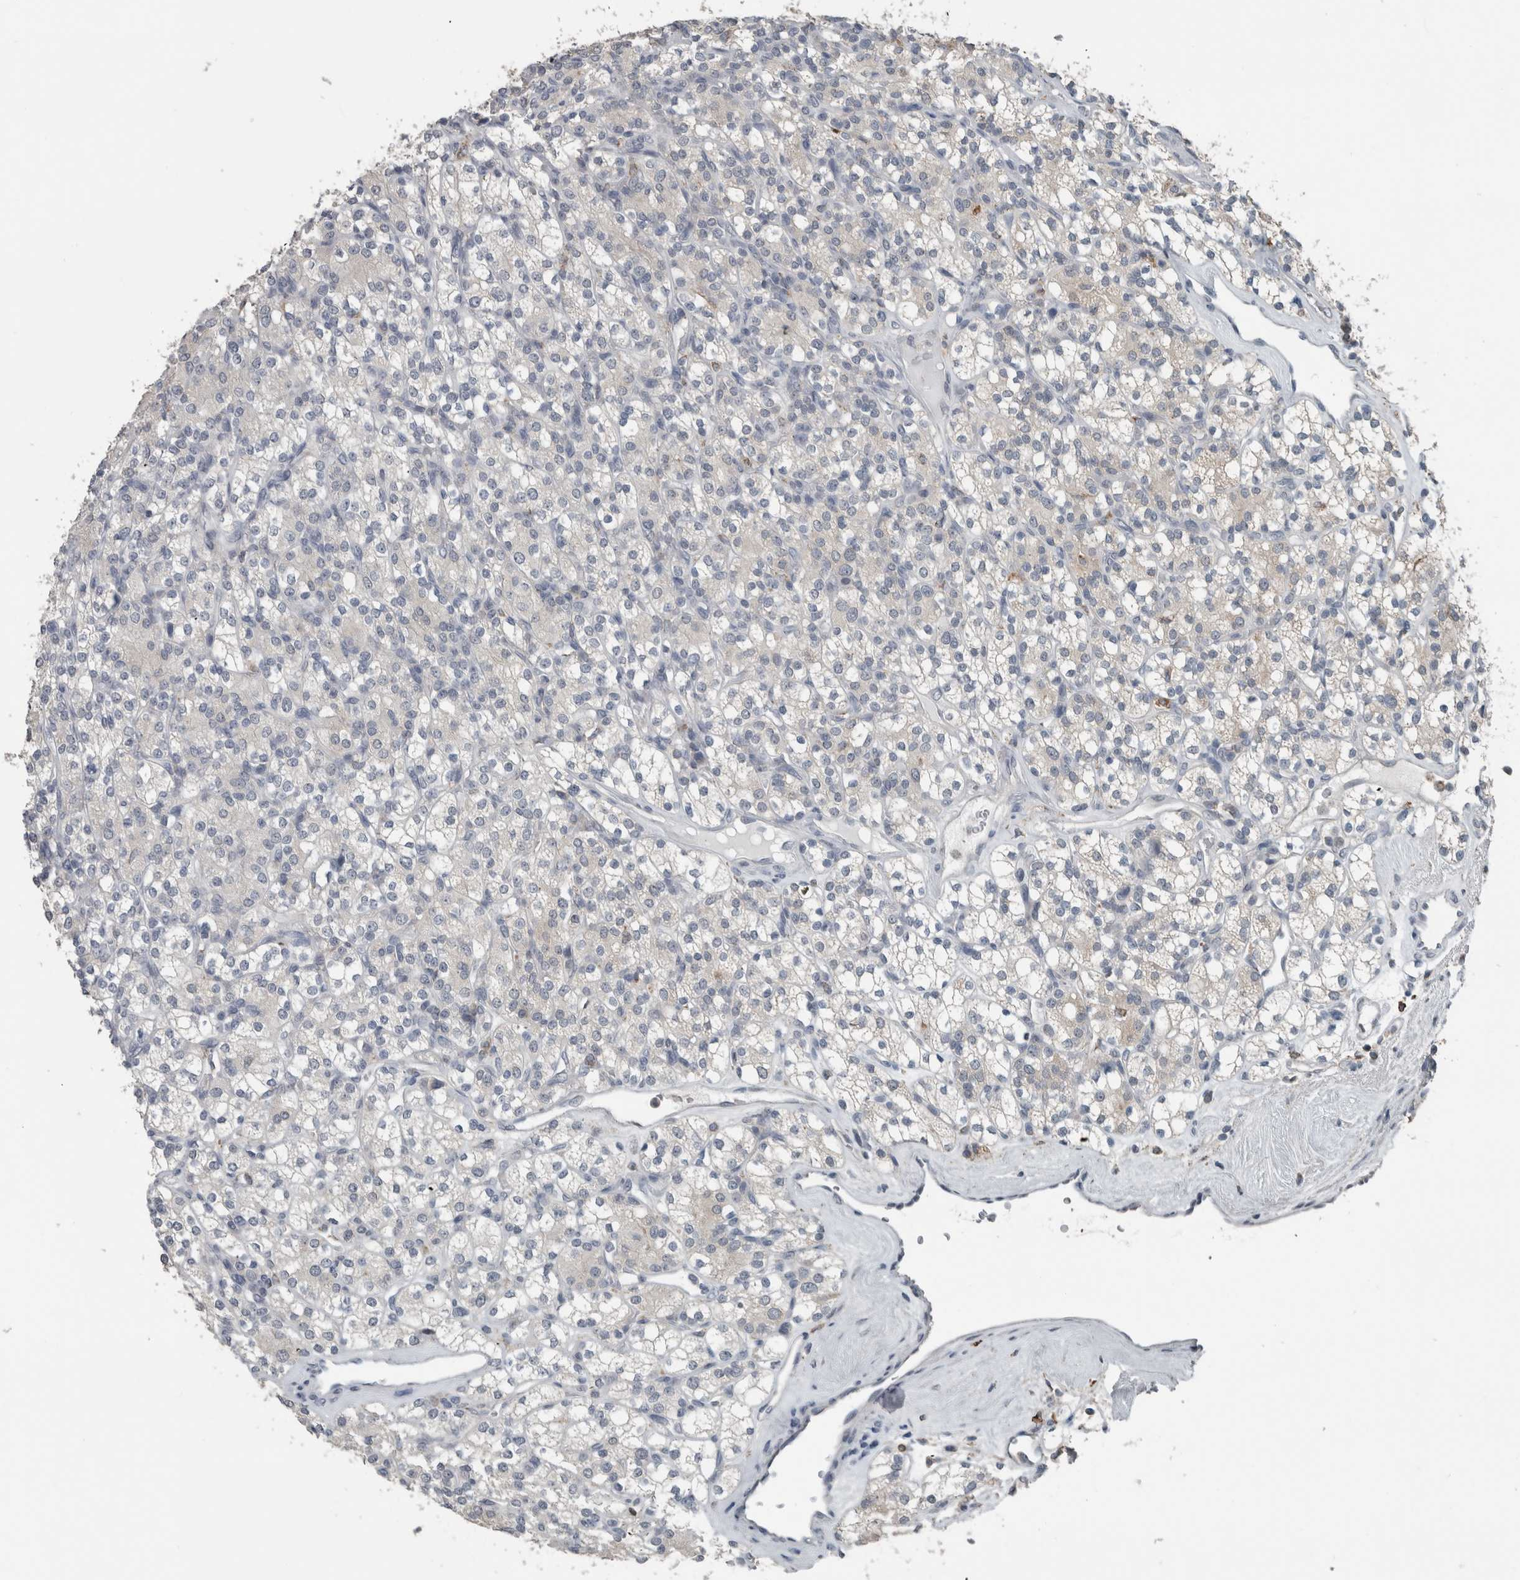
{"staining": {"intensity": "negative", "quantity": "none", "location": "none"}, "tissue": "renal cancer", "cell_type": "Tumor cells", "image_type": "cancer", "snomed": [{"axis": "morphology", "description": "Adenocarcinoma, NOS"}, {"axis": "topography", "description": "Kidney"}], "caption": "Adenocarcinoma (renal) was stained to show a protein in brown. There is no significant positivity in tumor cells.", "gene": "ACSF2", "patient": {"sex": "male", "age": 77}}